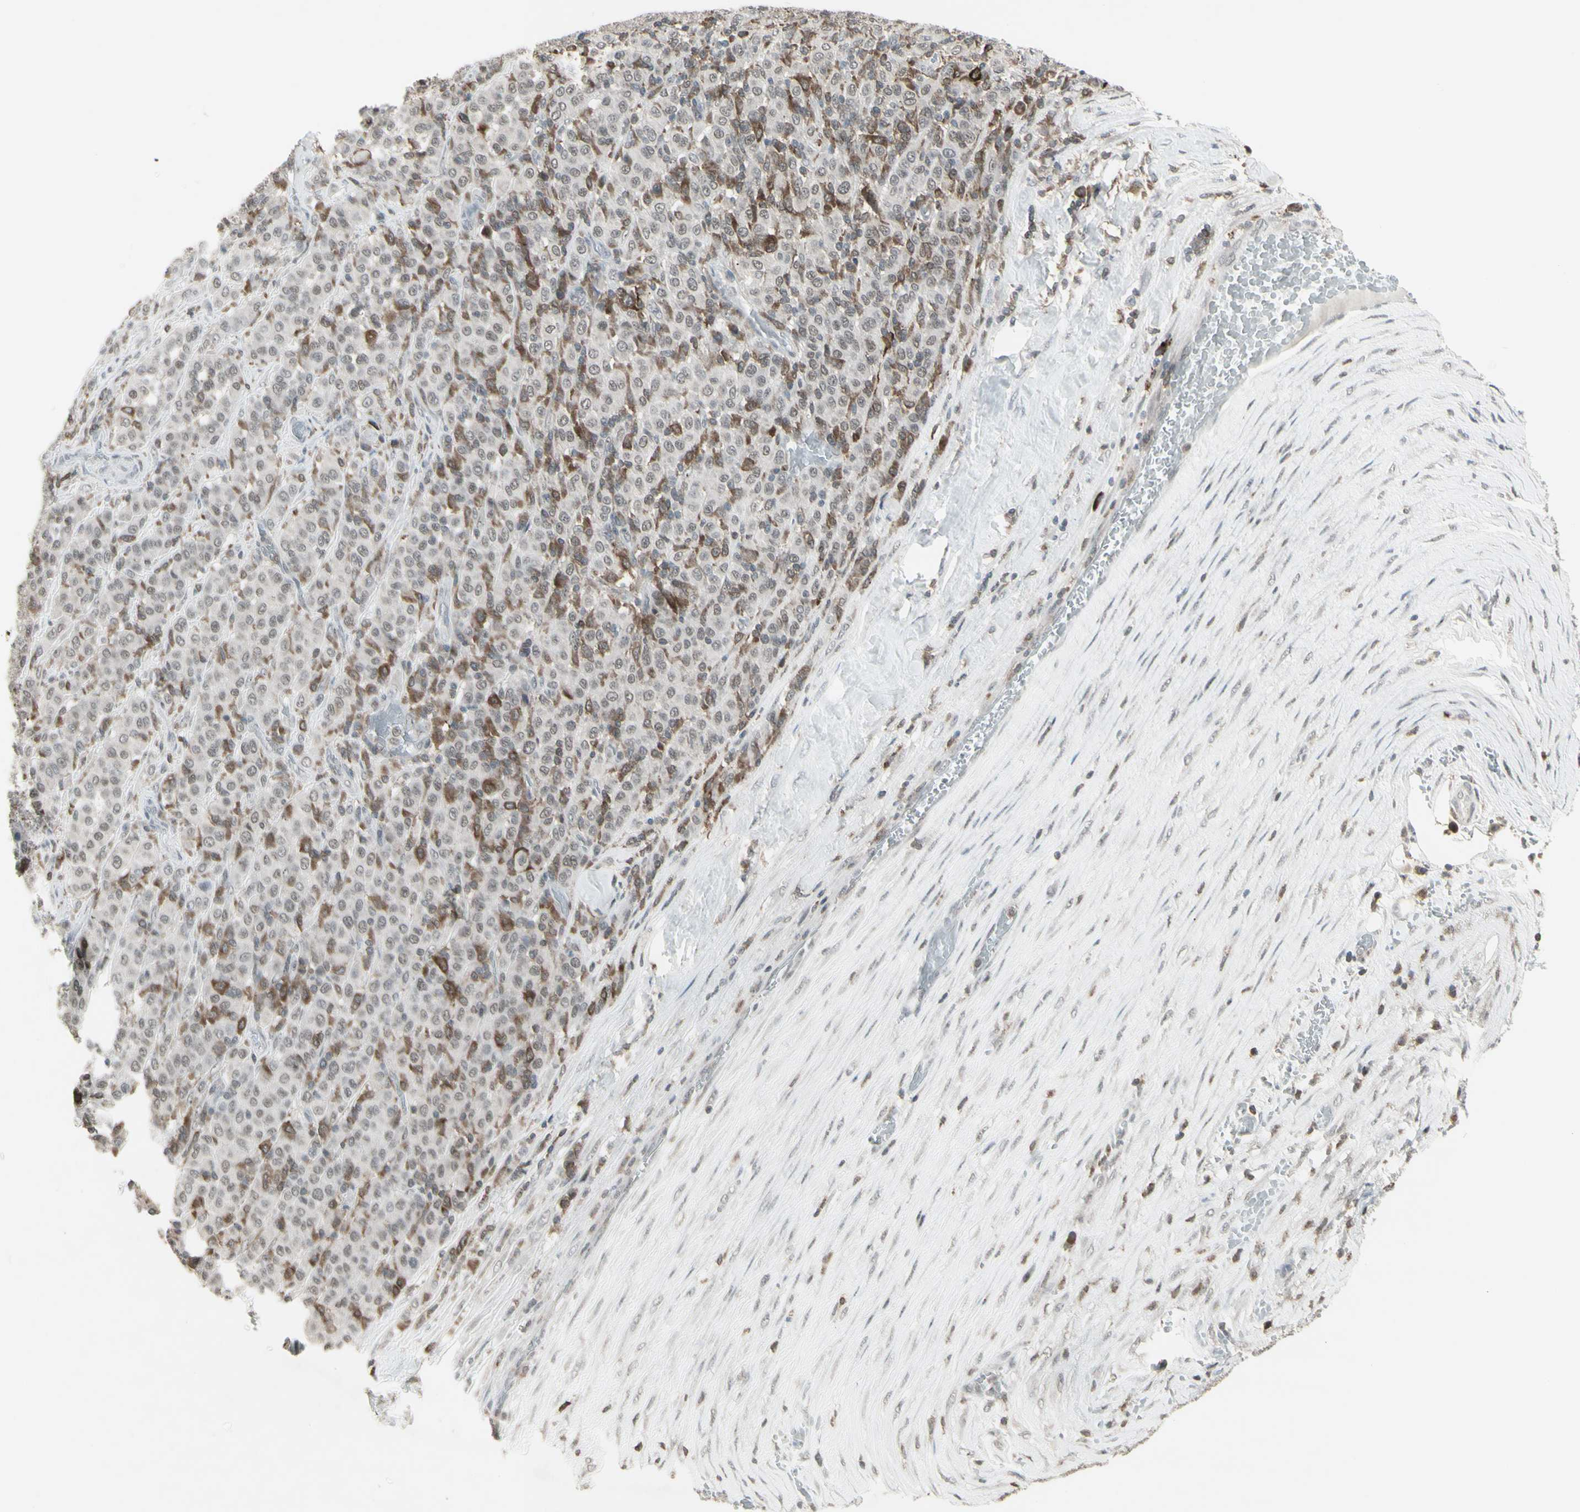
{"staining": {"intensity": "negative", "quantity": "none", "location": "none"}, "tissue": "melanoma", "cell_type": "Tumor cells", "image_type": "cancer", "snomed": [{"axis": "morphology", "description": "Malignant melanoma, Metastatic site"}, {"axis": "topography", "description": "Pancreas"}], "caption": "The image reveals no significant expression in tumor cells of melanoma.", "gene": "SAMSN1", "patient": {"sex": "female", "age": 30}}